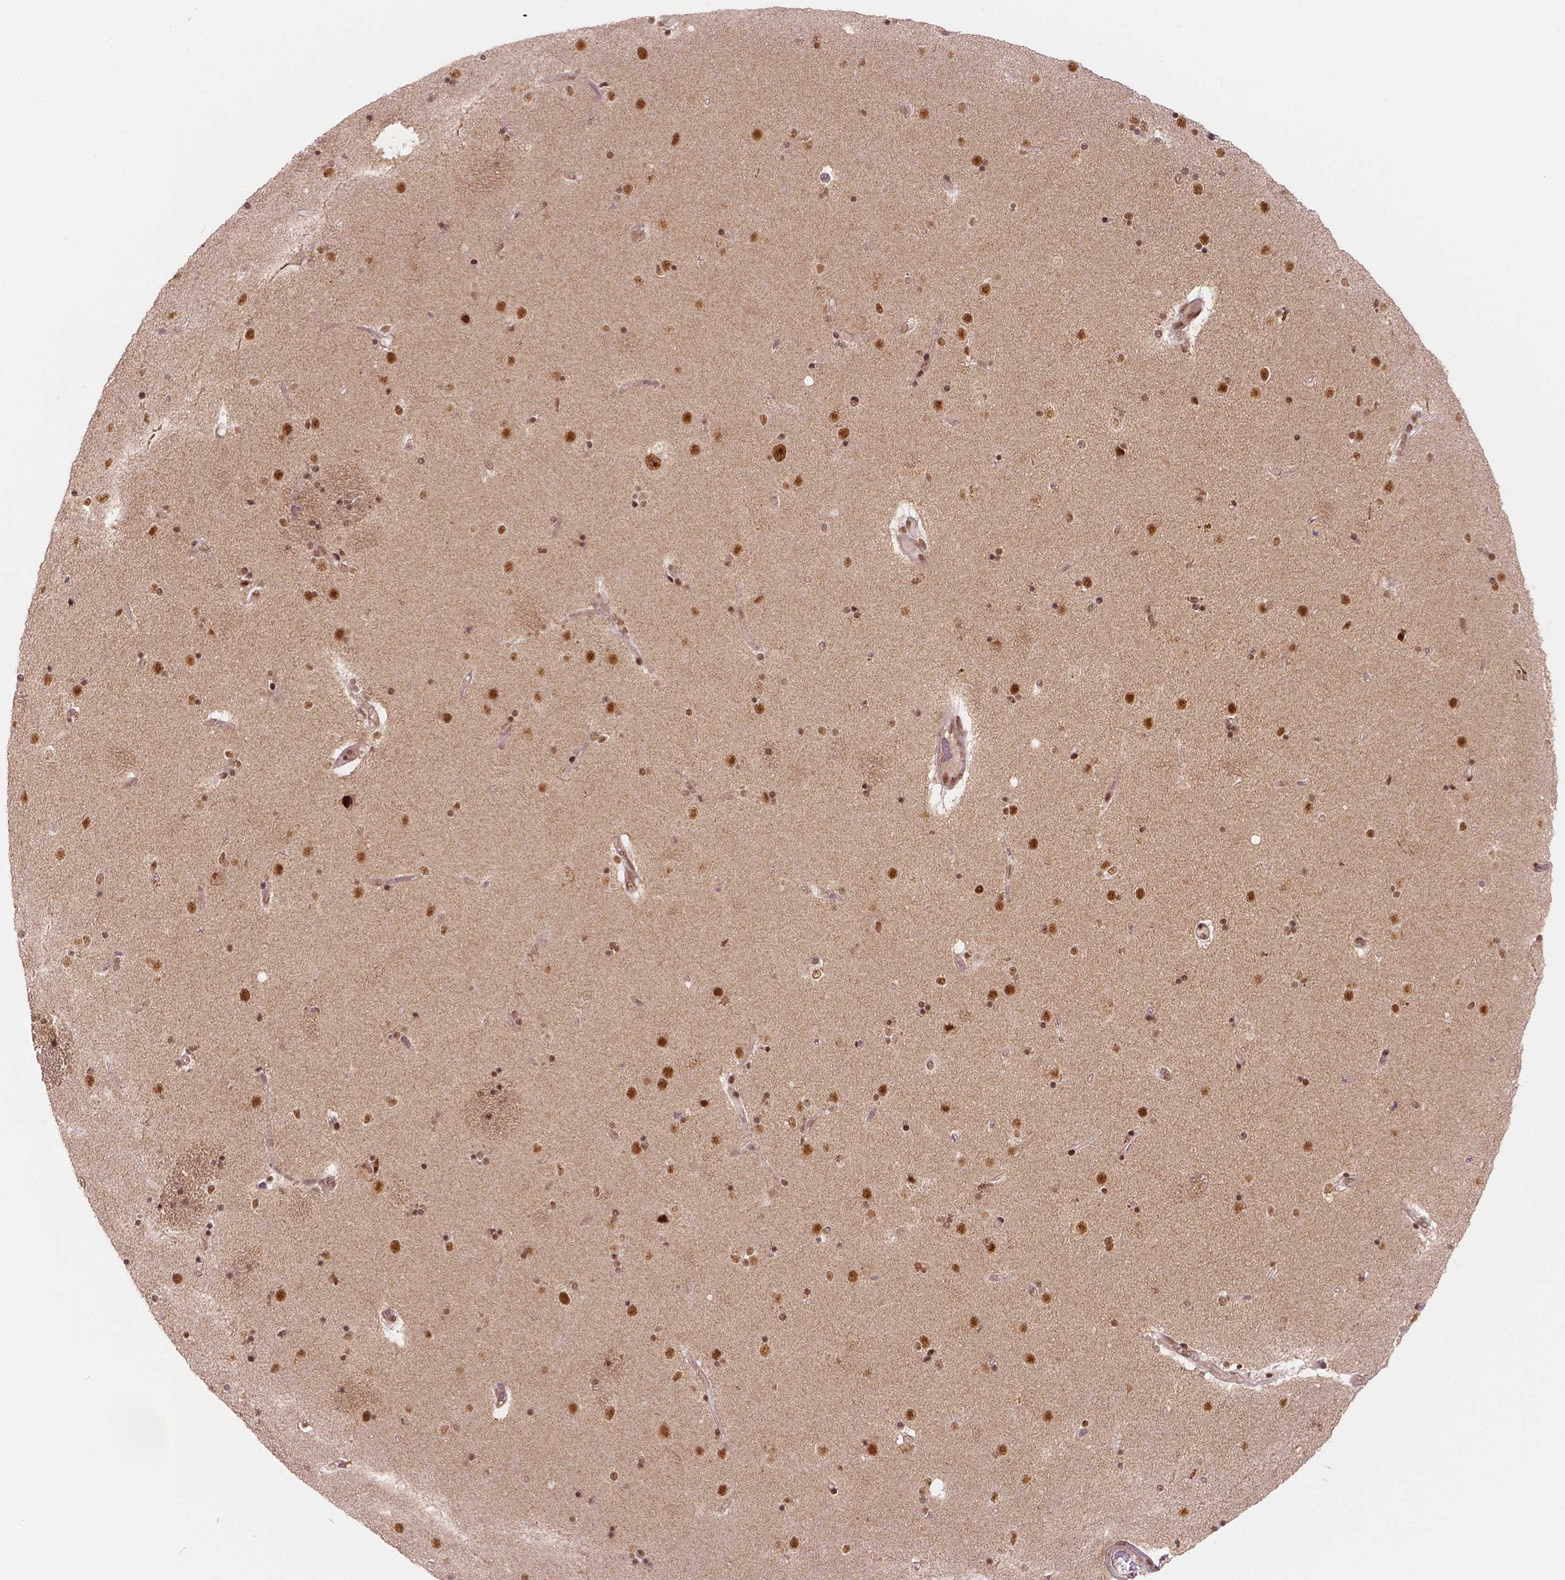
{"staining": {"intensity": "moderate", "quantity": ">75%", "location": "nuclear"}, "tissue": "caudate", "cell_type": "Glial cells", "image_type": "normal", "snomed": [{"axis": "morphology", "description": "Normal tissue, NOS"}, {"axis": "topography", "description": "Lateral ventricle wall"}], "caption": "Immunohistochemistry (IHC) (DAB (3,3'-diaminobenzidine)) staining of normal human caudate demonstrates moderate nuclear protein staining in approximately >75% of glial cells.", "gene": "NSD2", "patient": {"sex": "female", "age": 71}}